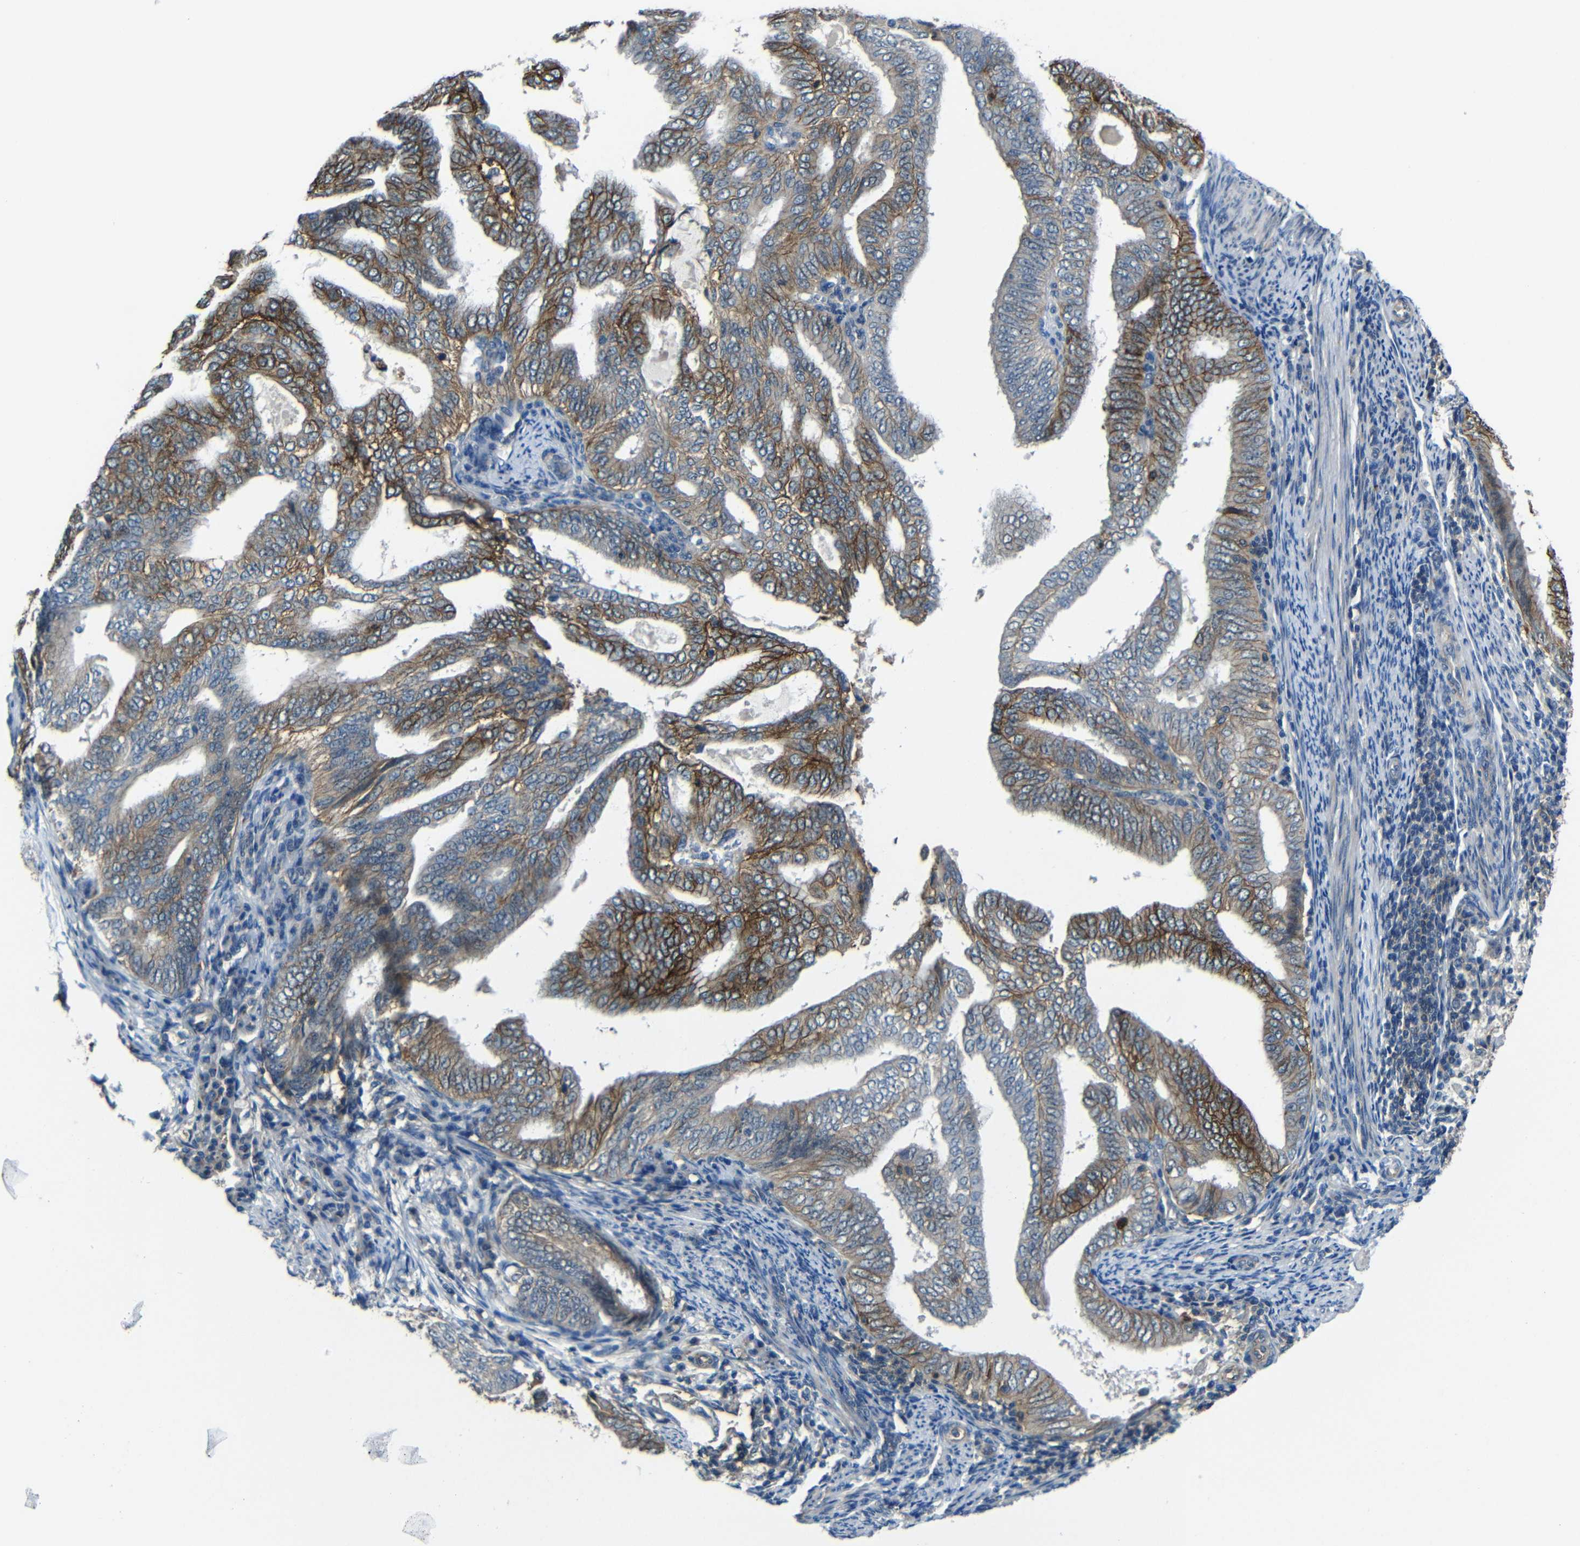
{"staining": {"intensity": "moderate", "quantity": ">75%", "location": "cytoplasmic/membranous"}, "tissue": "endometrial cancer", "cell_type": "Tumor cells", "image_type": "cancer", "snomed": [{"axis": "morphology", "description": "Adenocarcinoma, NOS"}, {"axis": "topography", "description": "Endometrium"}], "caption": "Approximately >75% of tumor cells in endometrial cancer demonstrate moderate cytoplasmic/membranous protein positivity as visualized by brown immunohistochemical staining.", "gene": "ZNF90", "patient": {"sex": "female", "age": 58}}